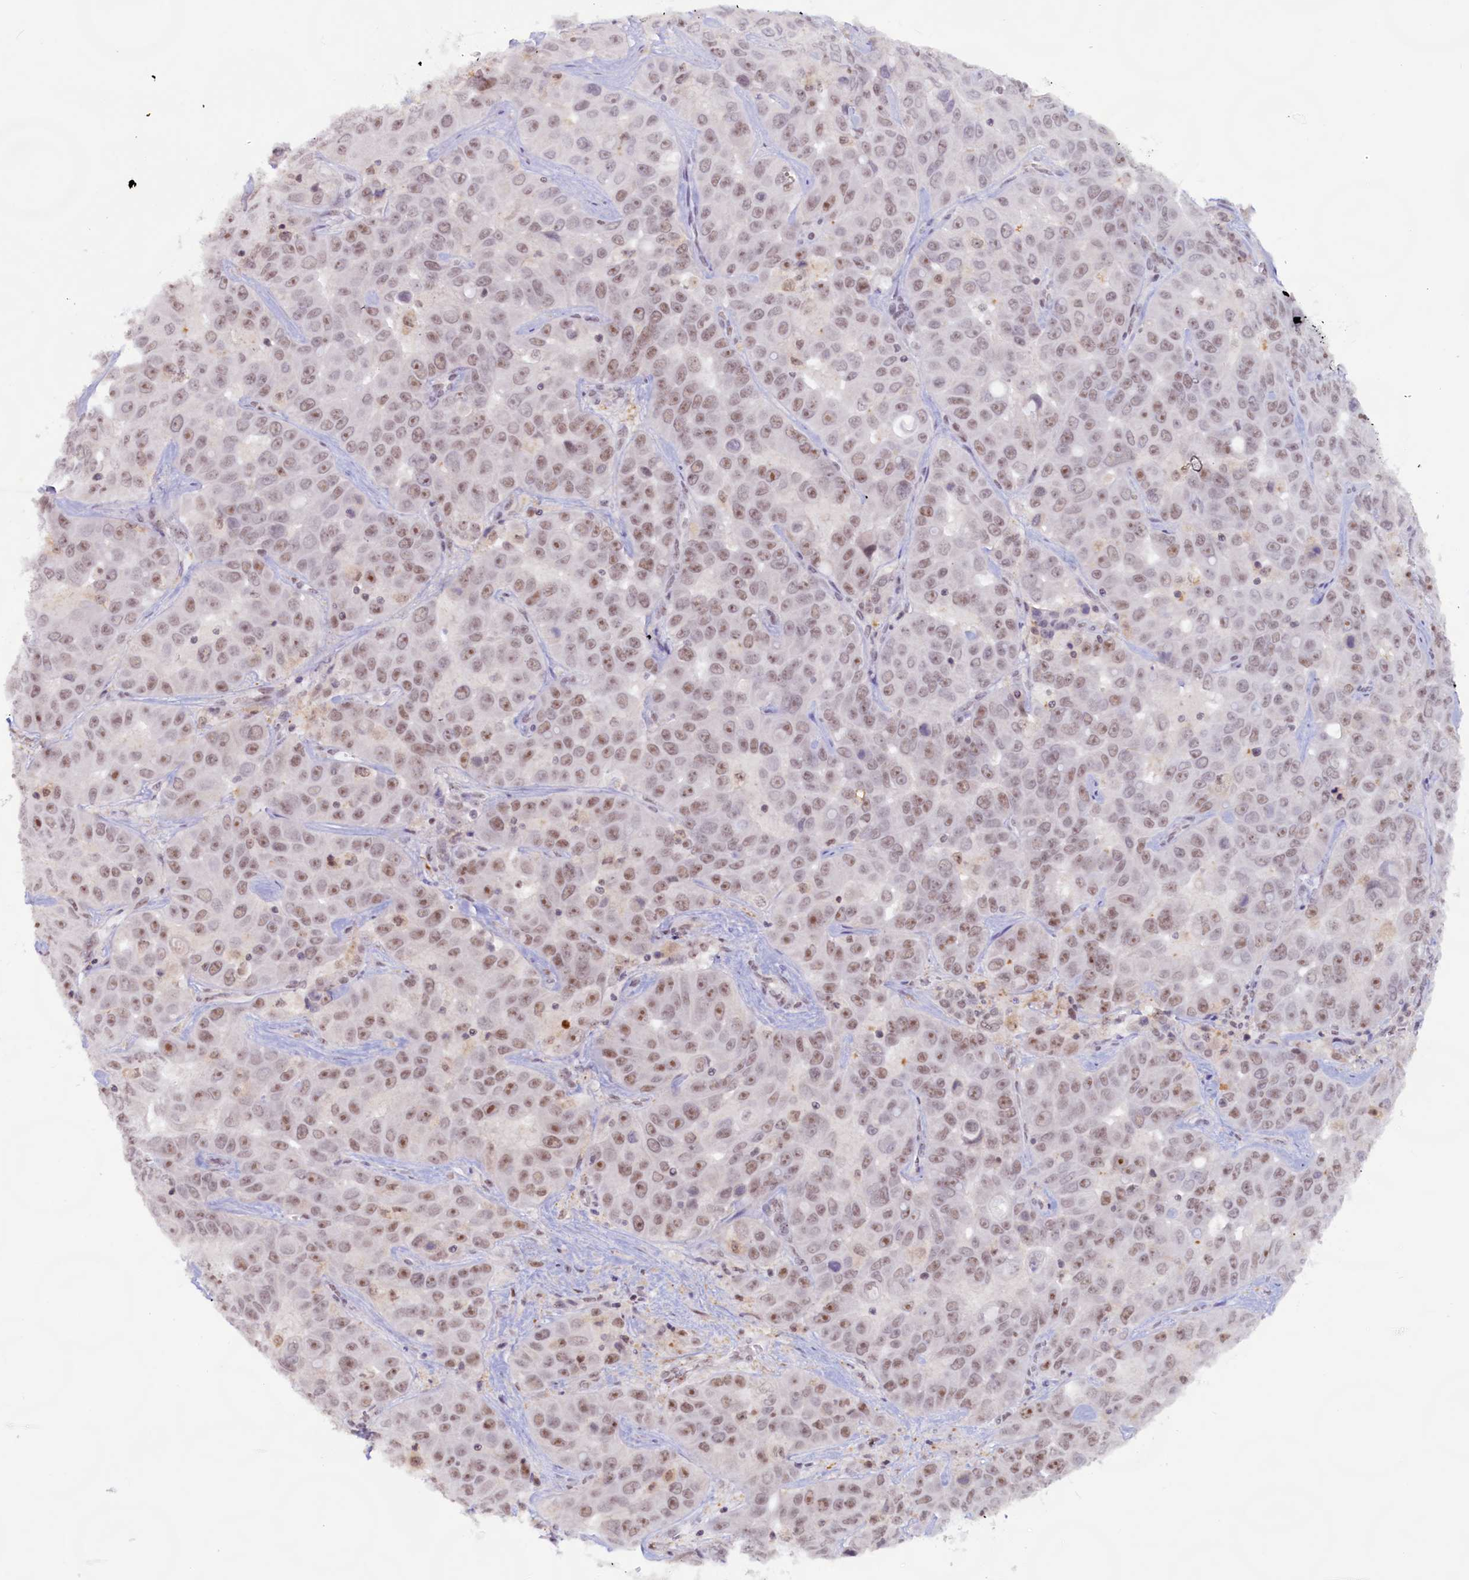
{"staining": {"intensity": "moderate", "quantity": ">75%", "location": "nuclear"}, "tissue": "liver cancer", "cell_type": "Tumor cells", "image_type": "cancer", "snomed": [{"axis": "morphology", "description": "Cholangiocarcinoma"}, {"axis": "topography", "description": "Liver"}], "caption": "Human liver cholangiocarcinoma stained with a brown dye shows moderate nuclear positive staining in approximately >75% of tumor cells.", "gene": "C1D", "patient": {"sex": "female", "age": 52}}